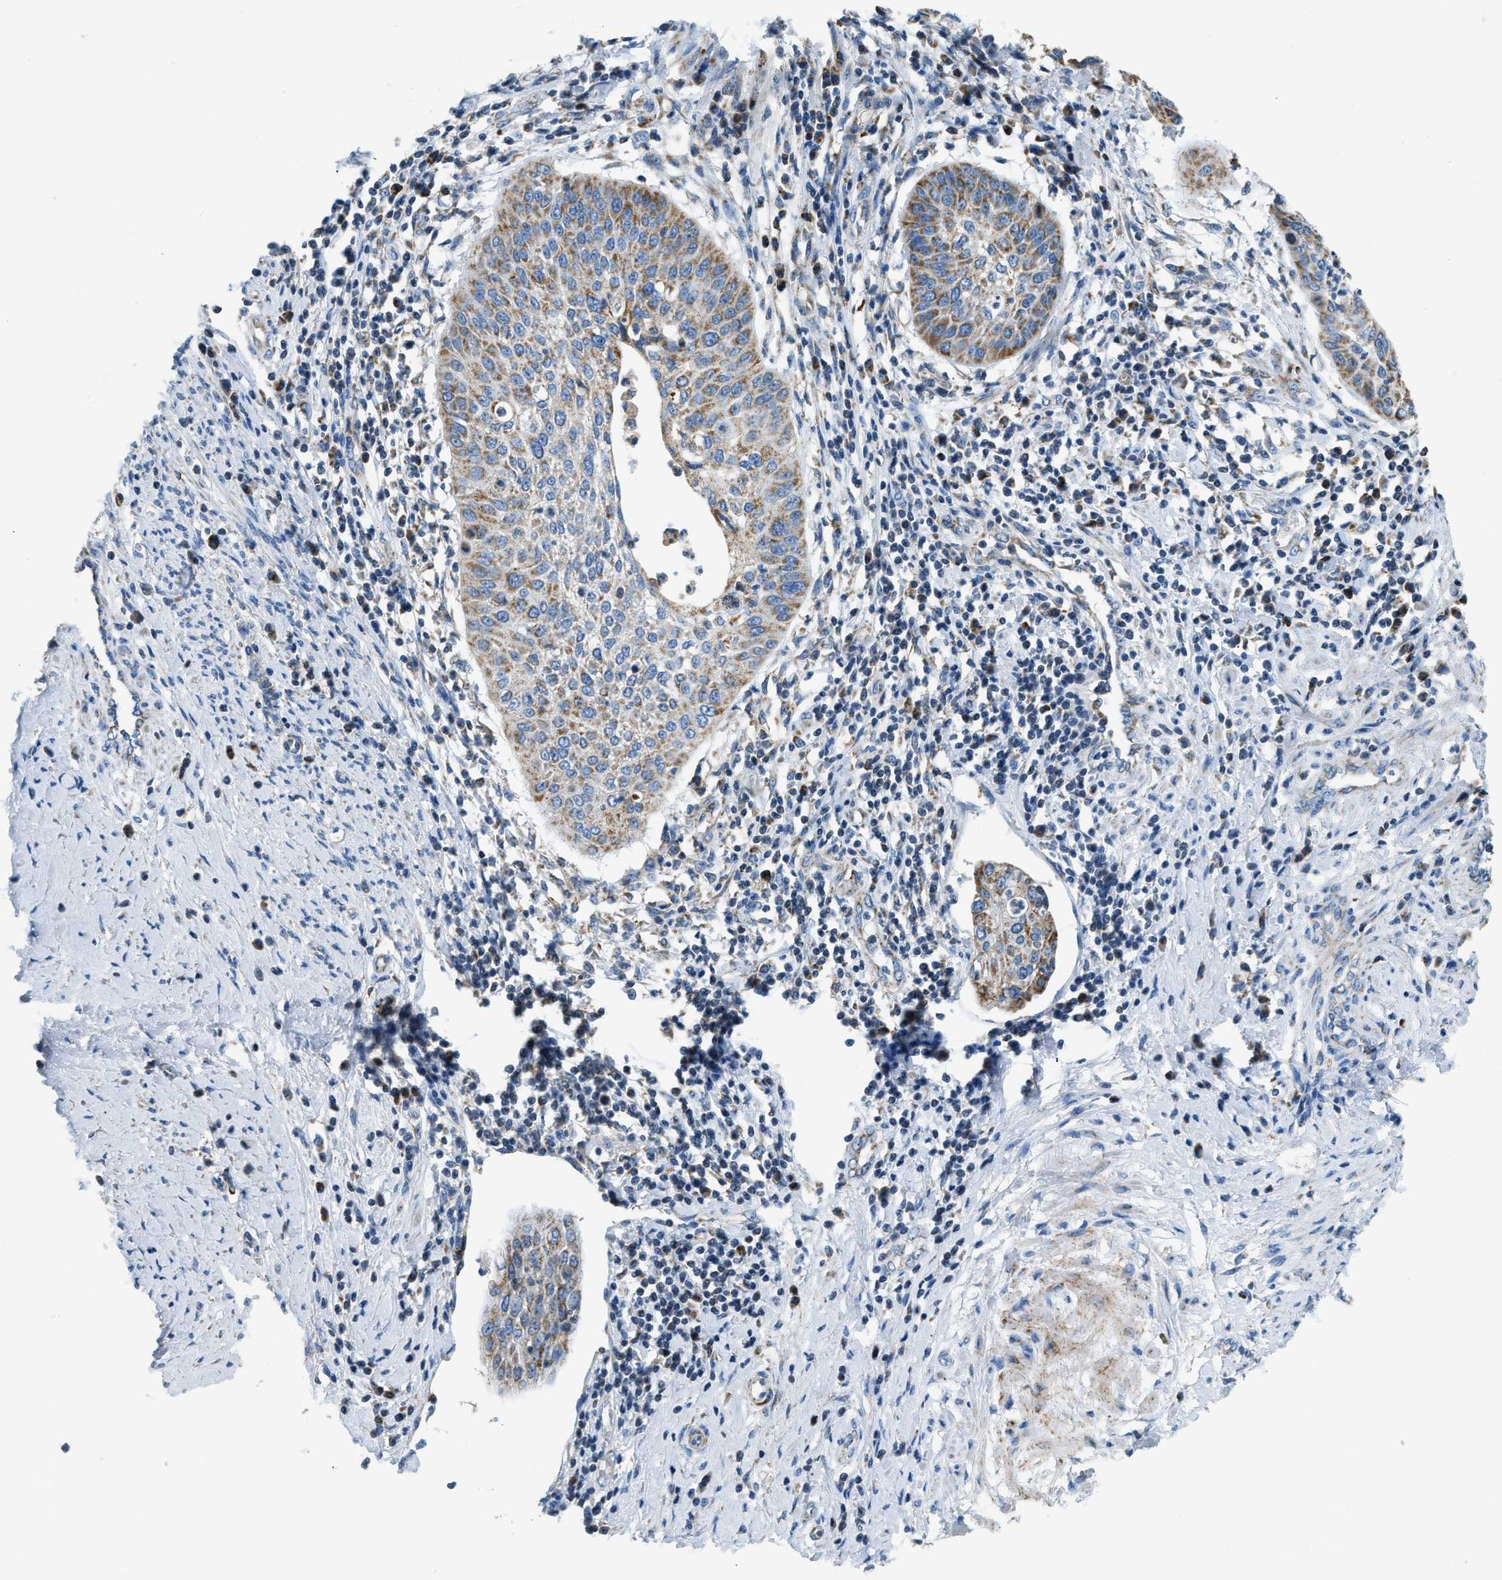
{"staining": {"intensity": "moderate", "quantity": ">75%", "location": "cytoplasmic/membranous"}, "tissue": "cervical cancer", "cell_type": "Tumor cells", "image_type": "cancer", "snomed": [{"axis": "morphology", "description": "Normal tissue, NOS"}, {"axis": "morphology", "description": "Squamous cell carcinoma, NOS"}, {"axis": "topography", "description": "Cervix"}], "caption": "Tumor cells demonstrate moderate cytoplasmic/membranous expression in approximately >75% of cells in cervical cancer (squamous cell carcinoma). The protein of interest is stained brown, and the nuclei are stained in blue (DAB (3,3'-diaminobenzidine) IHC with brightfield microscopy, high magnification).", "gene": "ACADVL", "patient": {"sex": "female", "age": 39}}